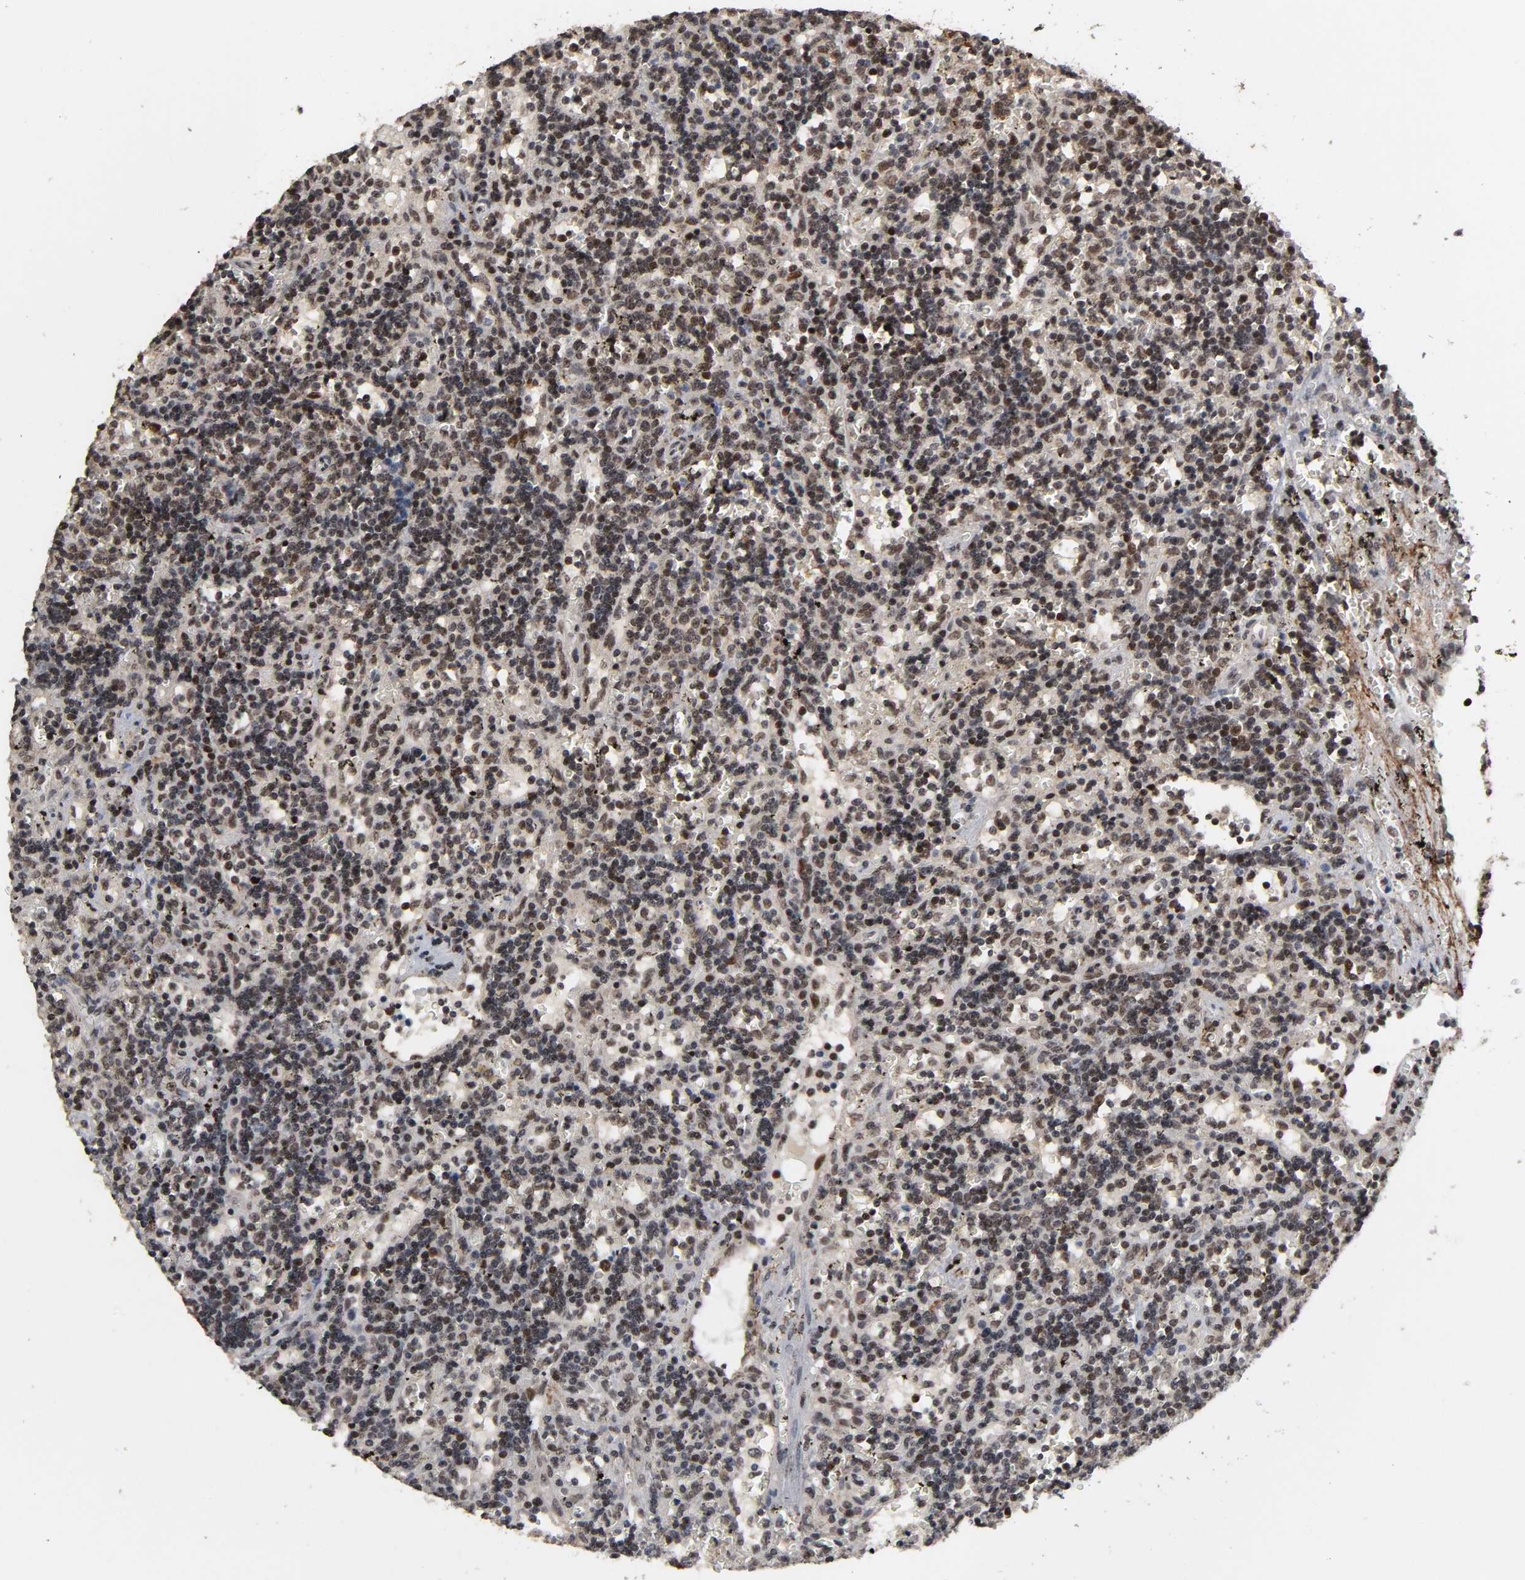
{"staining": {"intensity": "moderate", "quantity": "25%-75%", "location": "cytoplasmic/membranous,nuclear"}, "tissue": "lymphoma", "cell_type": "Tumor cells", "image_type": "cancer", "snomed": [{"axis": "morphology", "description": "Malignant lymphoma, non-Hodgkin's type, Low grade"}, {"axis": "topography", "description": "Spleen"}], "caption": "Lymphoma stained with IHC shows moderate cytoplasmic/membranous and nuclear staining in about 25%-75% of tumor cells.", "gene": "AHNAK2", "patient": {"sex": "male", "age": 60}}